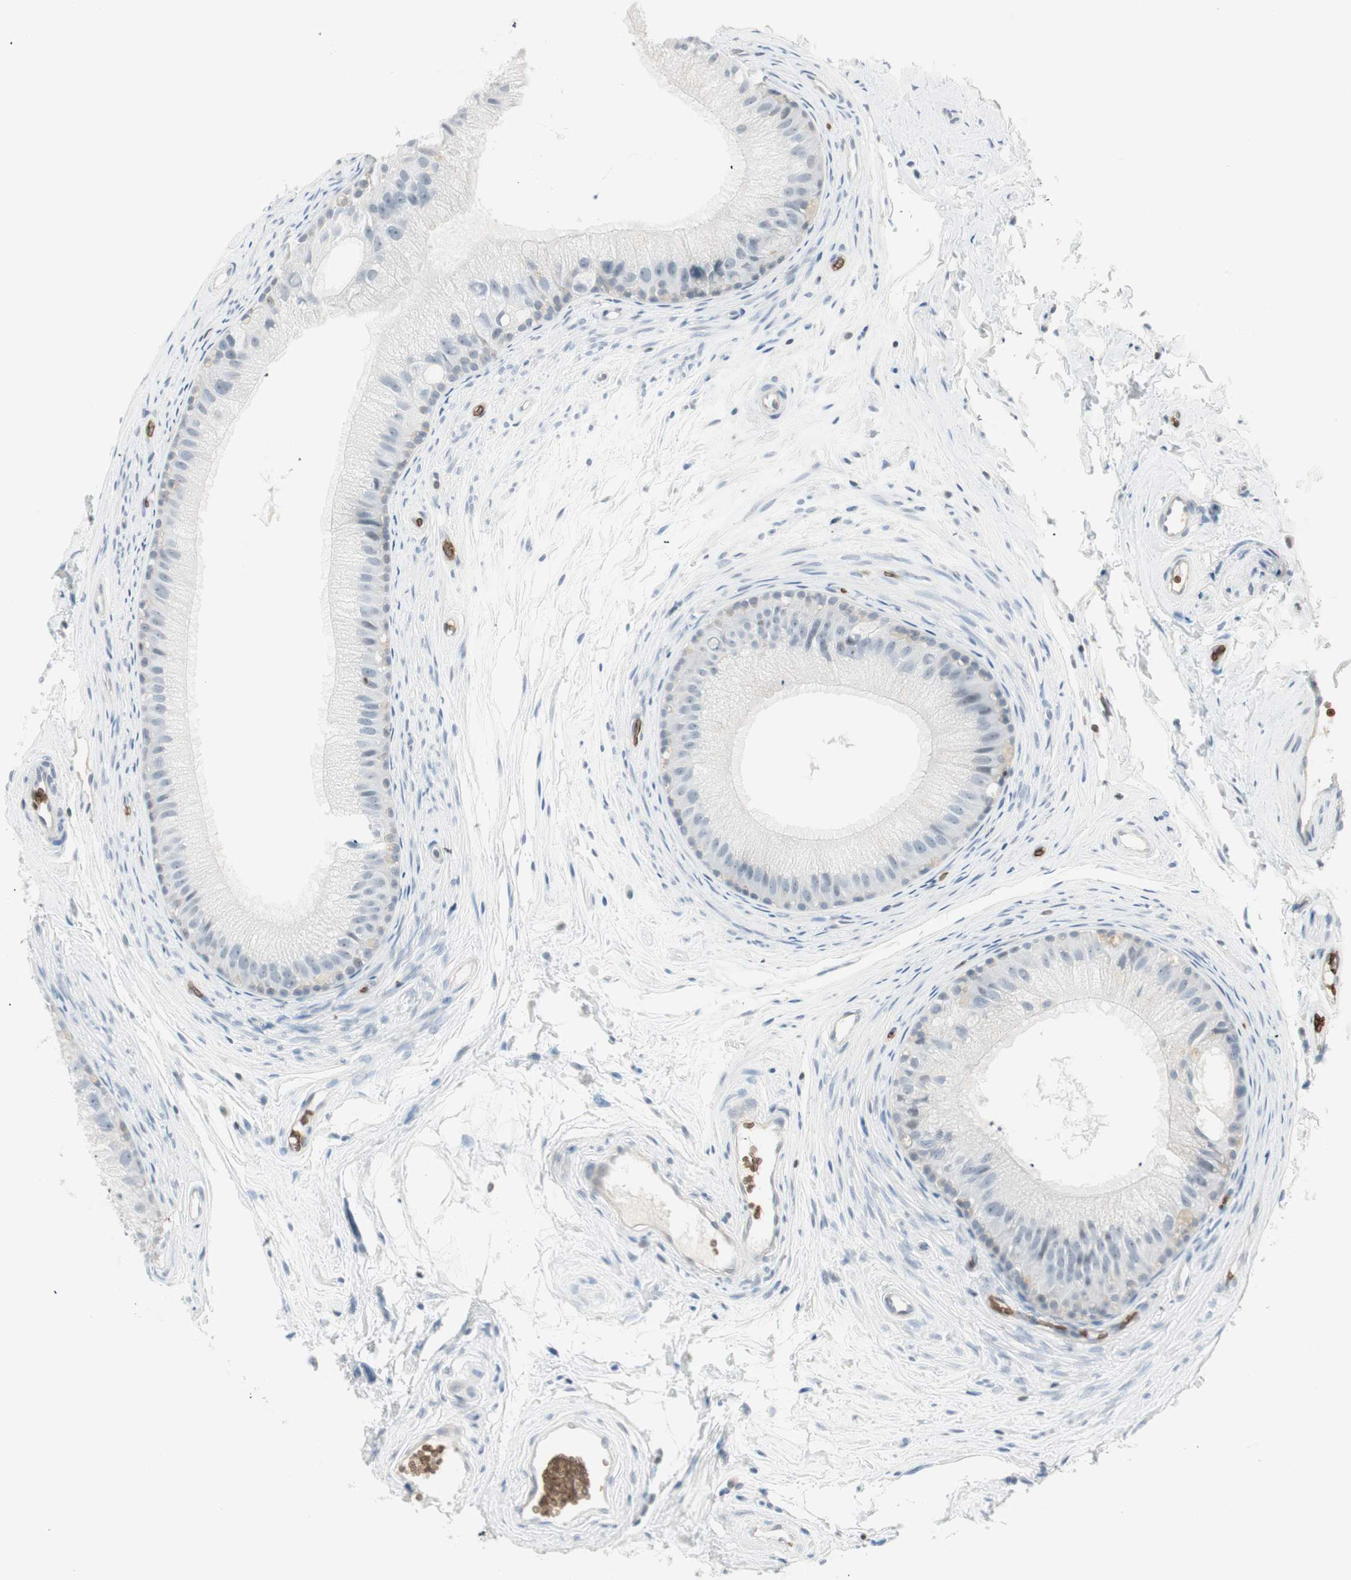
{"staining": {"intensity": "negative", "quantity": "none", "location": "none"}, "tissue": "epididymis", "cell_type": "Glandular cells", "image_type": "normal", "snomed": [{"axis": "morphology", "description": "Normal tissue, NOS"}, {"axis": "topography", "description": "Epididymis"}], "caption": "Human epididymis stained for a protein using IHC reveals no expression in glandular cells.", "gene": "MAP4K1", "patient": {"sex": "male", "age": 56}}